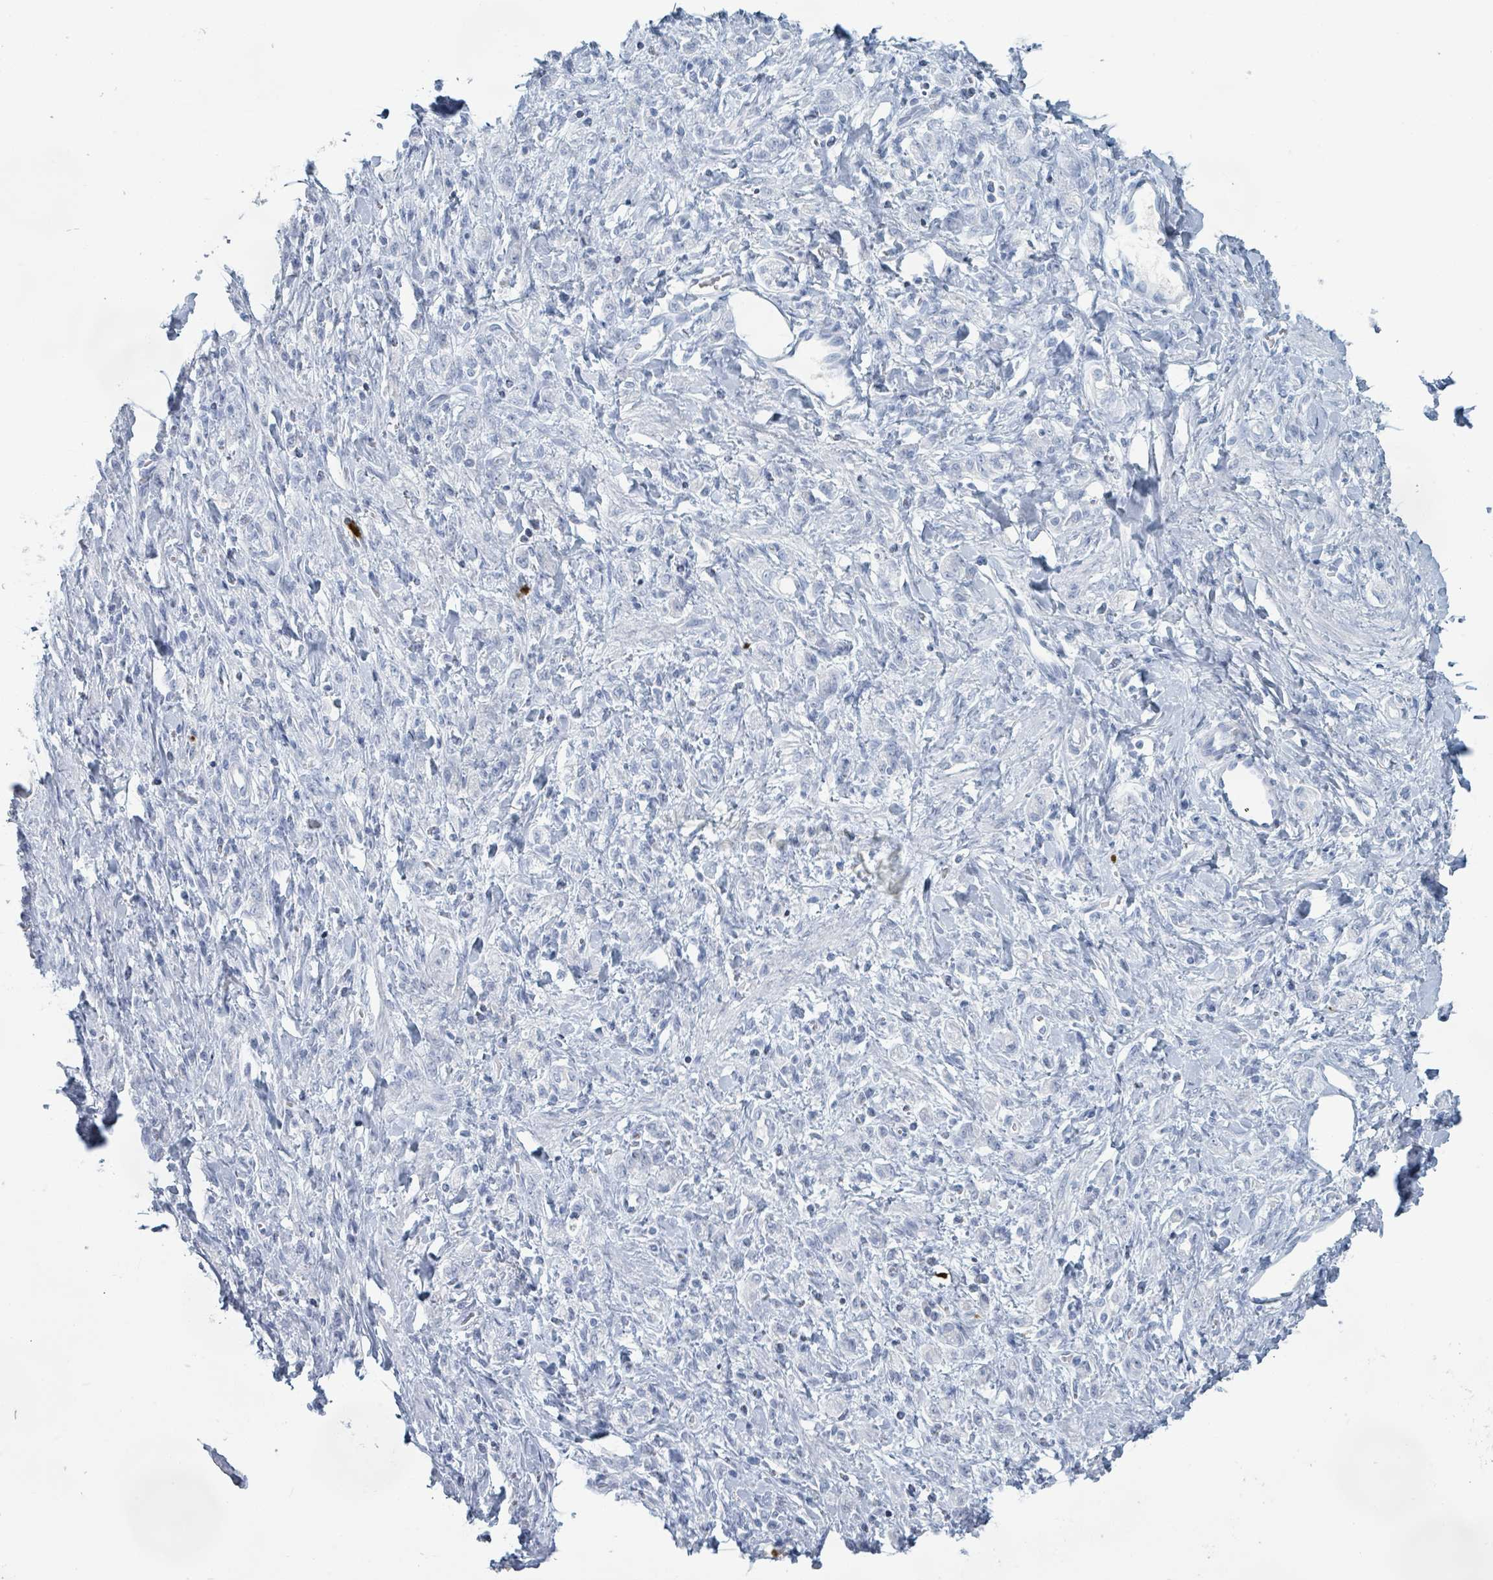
{"staining": {"intensity": "negative", "quantity": "none", "location": "none"}, "tissue": "stomach cancer", "cell_type": "Tumor cells", "image_type": "cancer", "snomed": [{"axis": "morphology", "description": "Adenocarcinoma, NOS"}, {"axis": "topography", "description": "Stomach"}], "caption": "Immunohistochemistry (IHC) of stomach adenocarcinoma demonstrates no expression in tumor cells.", "gene": "DEFA4", "patient": {"sex": "male", "age": 77}}